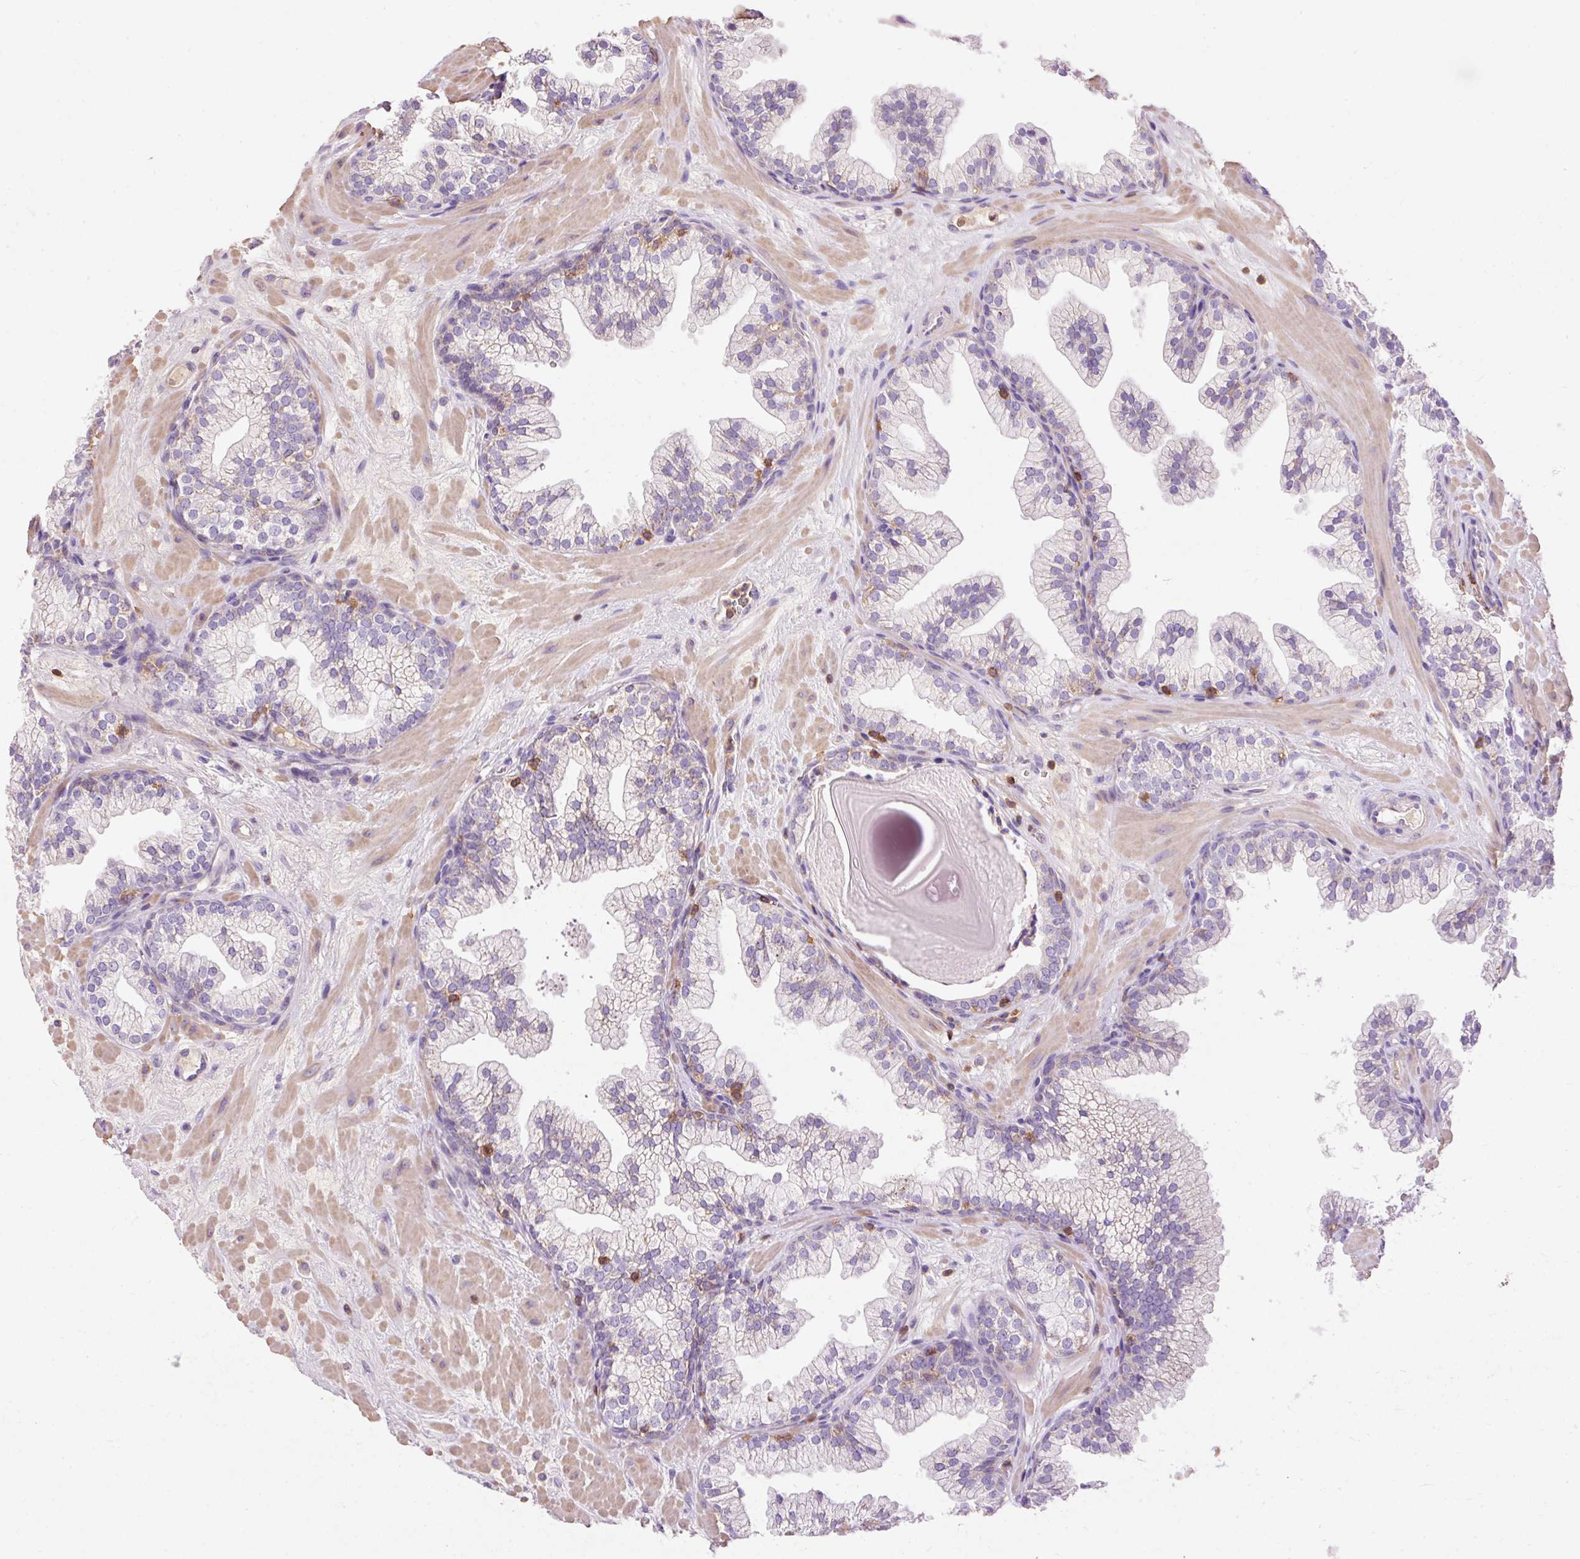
{"staining": {"intensity": "negative", "quantity": "none", "location": "none"}, "tissue": "prostate", "cell_type": "Glandular cells", "image_type": "normal", "snomed": [{"axis": "morphology", "description": "Normal tissue, NOS"}, {"axis": "topography", "description": "Prostate"}, {"axis": "topography", "description": "Peripheral nerve tissue"}], "caption": "The immunohistochemistry (IHC) image has no significant staining in glandular cells of prostate. The staining is performed using DAB brown chromogen with nuclei counter-stained in using hematoxylin.", "gene": "IMMT", "patient": {"sex": "male", "age": 61}}